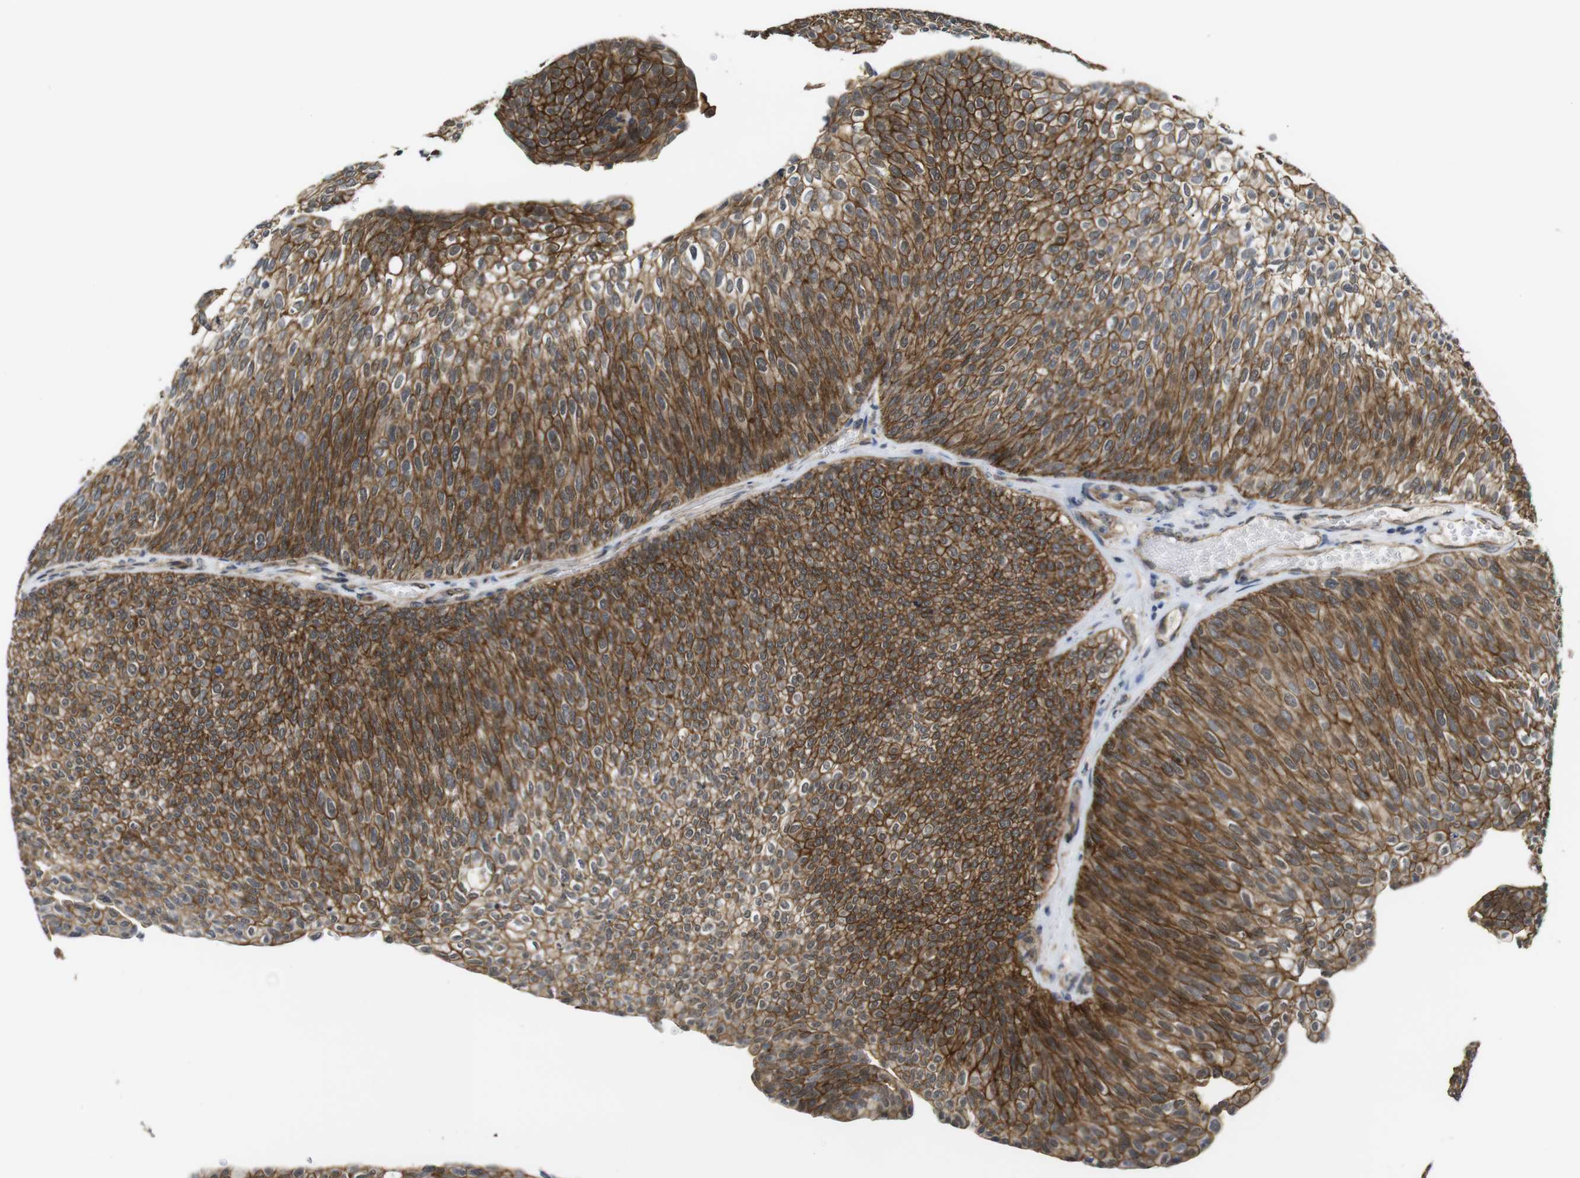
{"staining": {"intensity": "strong", "quantity": ">75%", "location": "cytoplasmic/membranous"}, "tissue": "urothelial cancer", "cell_type": "Tumor cells", "image_type": "cancer", "snomed": [{"axis": "morphology", "description": "Urothelial carcinoma, Low grade"}, {"axis": "topography", "description": "Urinary bladder"}], "caption": "The immunohistochemical stain highlights strong cytoplasmic/membranous positivity in tumor cells of urothelial carcinoma (low-grade) tissue.", "gene": "ZDHHC5", "patient": {"sex": "female", "age": 79}}